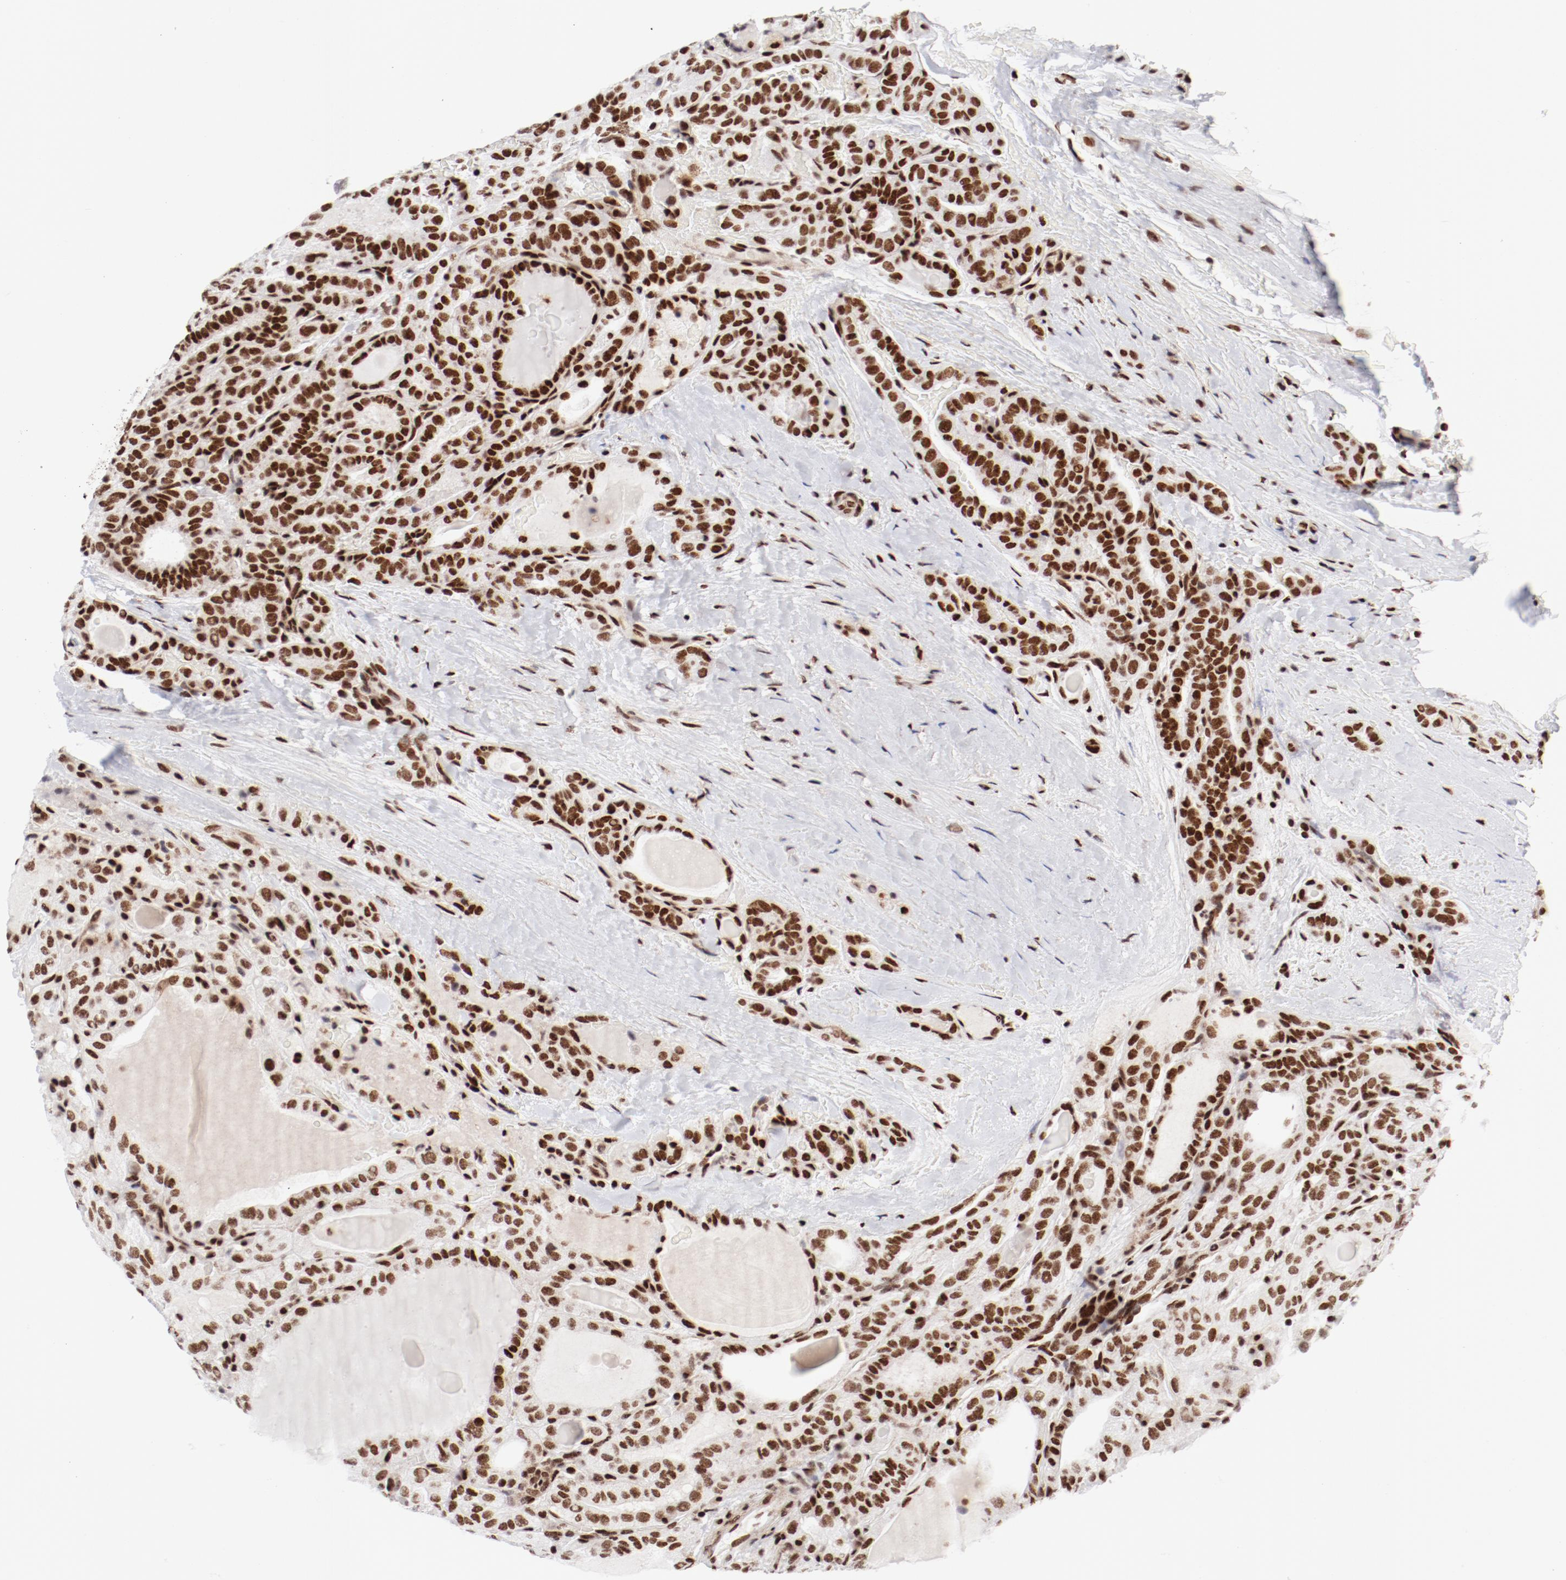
{"staining": {"intensity": "strong", "quantity": ">75%", "location": "nuclear"}, "tissue": "thyroid cancer", "cell_type": "Tumor cells", "image_type": "cancer", "snomed": [{"axis": "morphology", "description": "Papillary adenocarcinoma, NOS"}, {"axis": "topography", "description": "Thyroid gland"}], "caption": "High-magnification brightfield microscopy of thyroid cancer stained with DAB (brown) and counterstained with hematoxylin (blue). tumor cells exhibit strong nuclear positivity is identified in approximately>75% of cells. (DAB IHC, brown staining for protein, blue staining for nuclei).", "gene": "NFYB", "patient": {"sex": "male", "age": 77}}